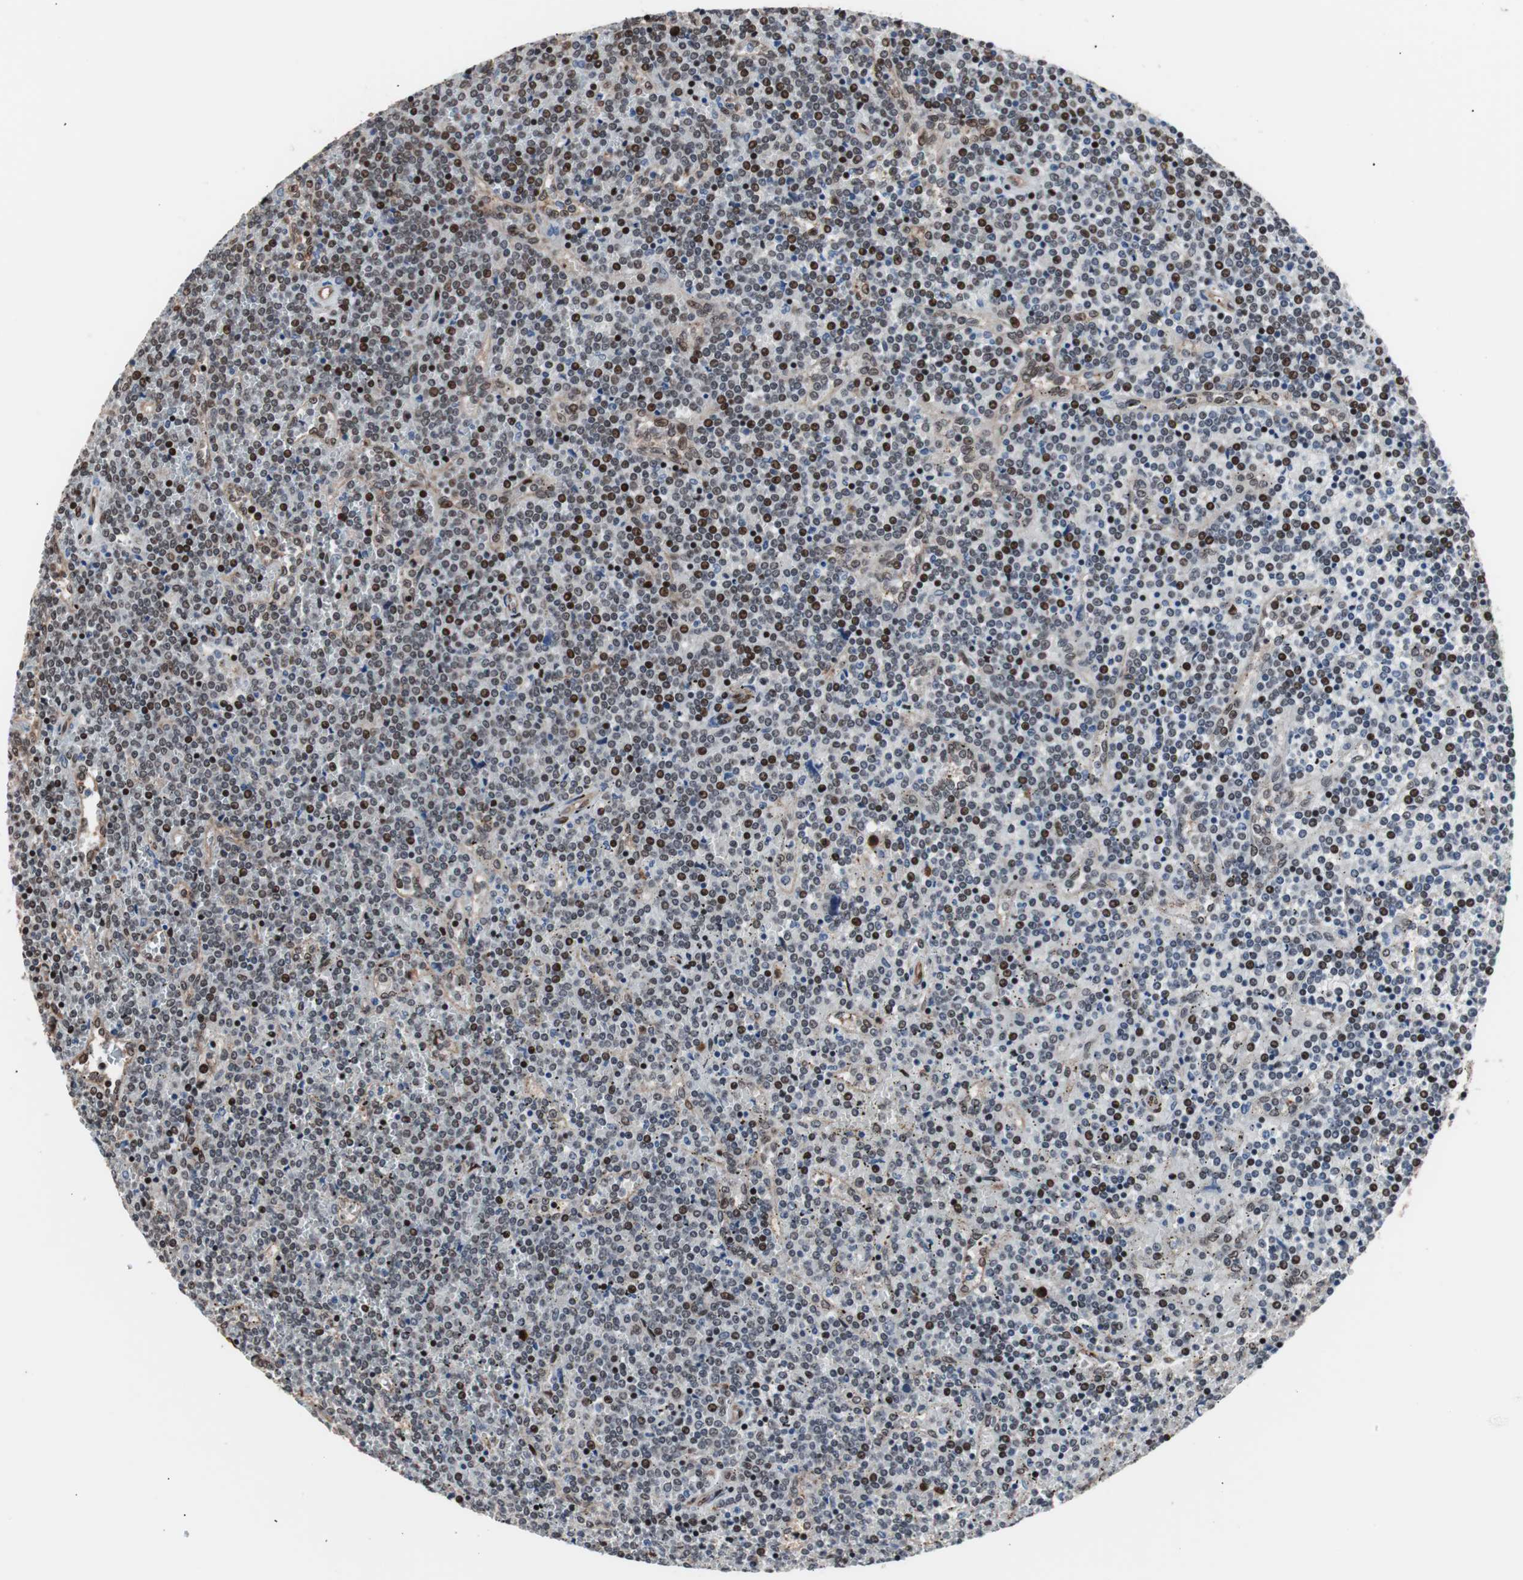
{"staining": {"intensity": "moderate", "quantity": "25%-75%", "location": "nuclear"}, "tissue": "lymphoma", "cell_type": "Tumor cells", "image_type": "cancer", "snomed": [{"axis": "morphology", "description": "Malignant lymphoma, non-Hodgkin's type, Low grade"}, {"axis": "topography", "description": "Spleen"}], "caption": "Protein expression analysis of human lymphoma reveals moderate nuclear staining in approximately 25%-75% of tumor cells. The staining was performed using DAB to visualize the protein expression in brown, while the nuclei were stained in blue with hematoxylin (Magnification: 20x).", "gene": "POGZ", "patient": {"sex": "female", "age": 19}}